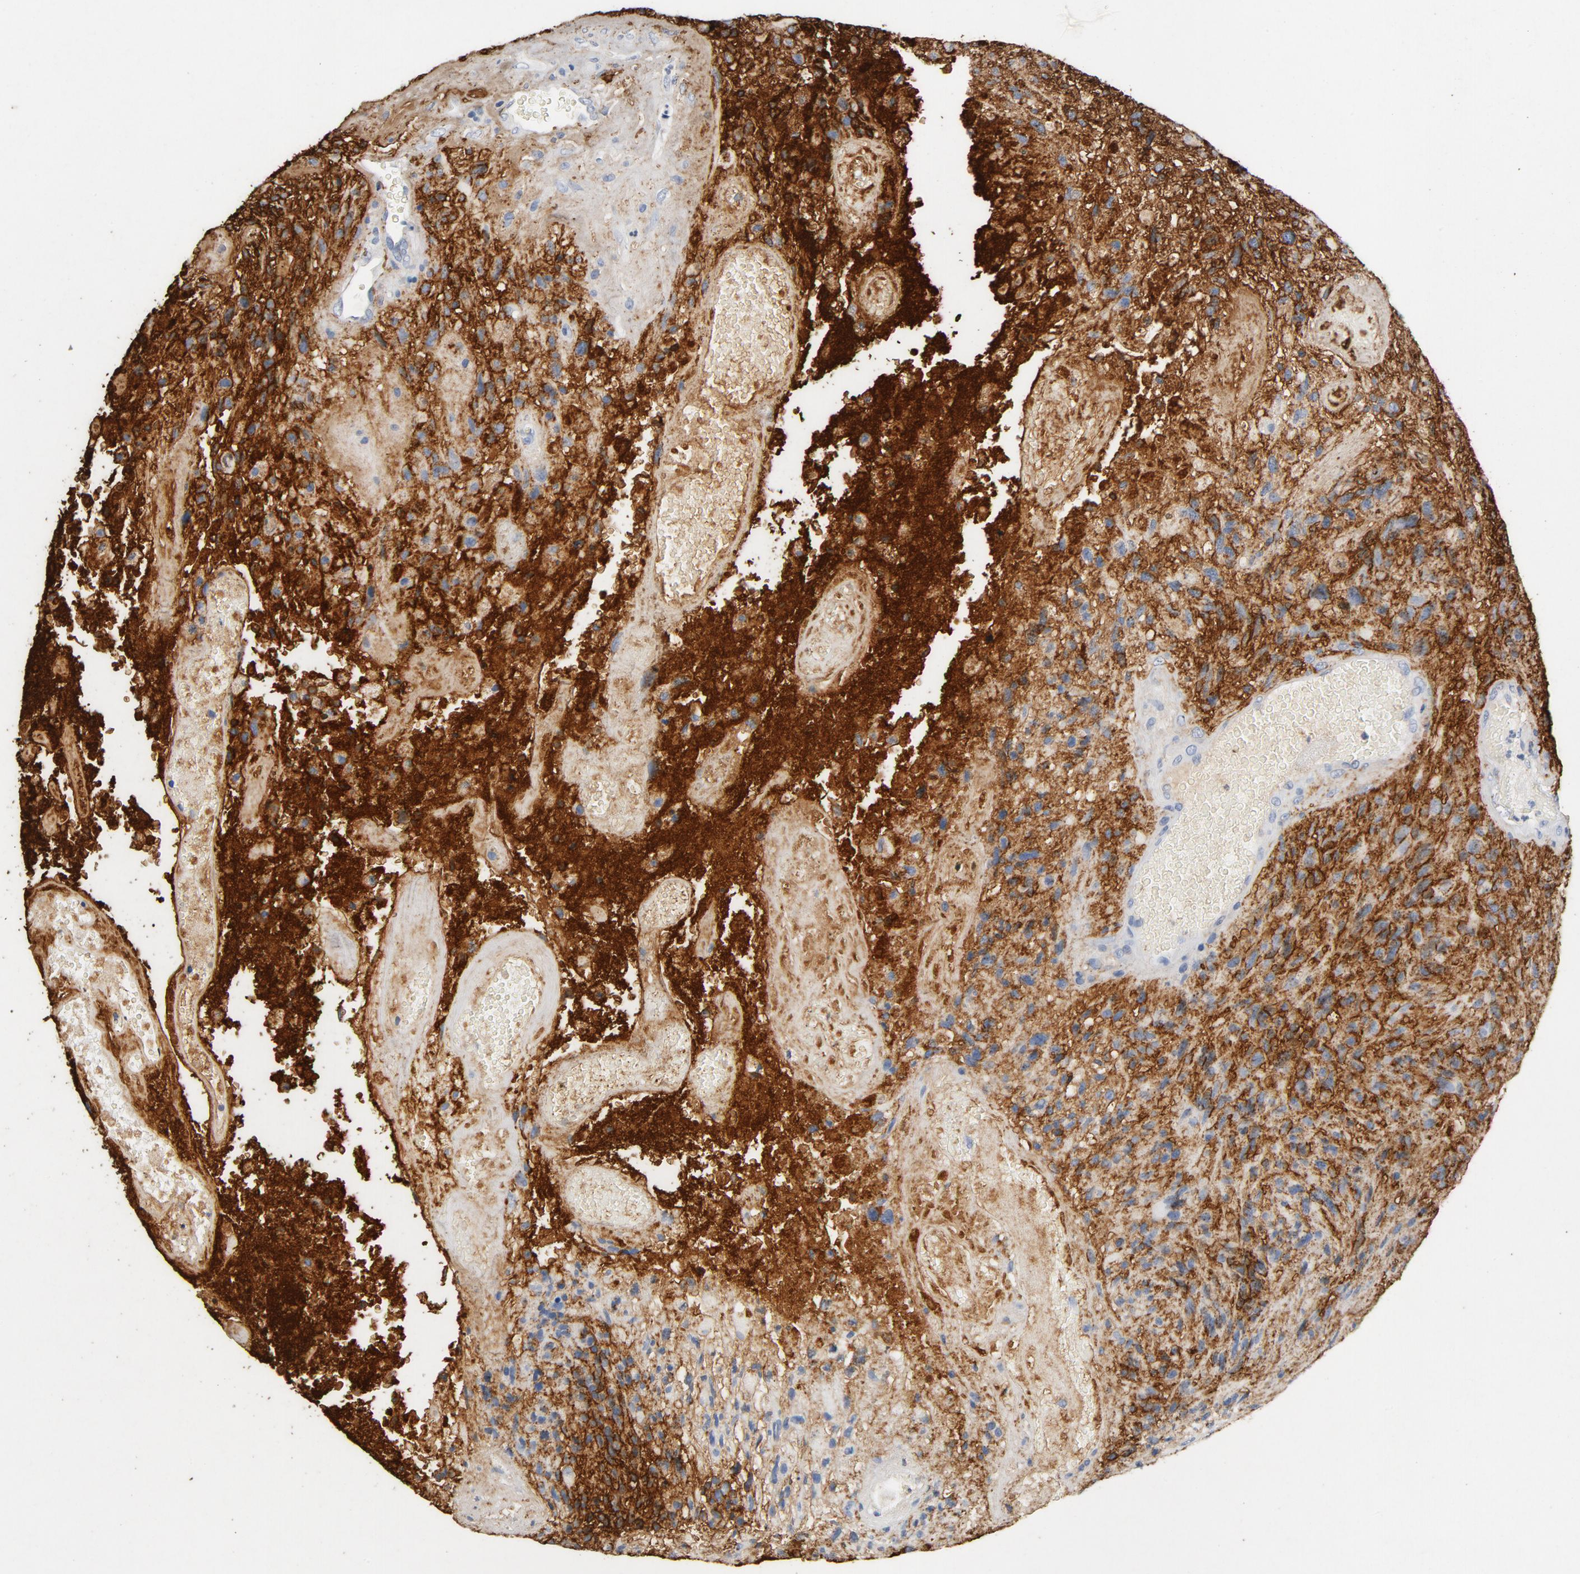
{"staining": {"intensity": "strong", "quantity": ">75%", "location": "cytoplasmic/membranous"}, "tissue": "glioma", "cell_type": "Tumor cells", "image_type": "cancer", "snomed": [{"axis": "morphology", "description": "Normal tissue, NOS"}, {"axis": "morphology", "description": "Glioma, malignant, High grade"}, {"axis": "topography", "description": "Cerebral cortex"}], "caption": "Immunohistochemical staining of glioma displays high levels of strong cytoplasmic/membranous positivity in approximately >75% of tumor cells.", "gene": "PTPRB", "patient": {"sex": "male", "age": 75}}